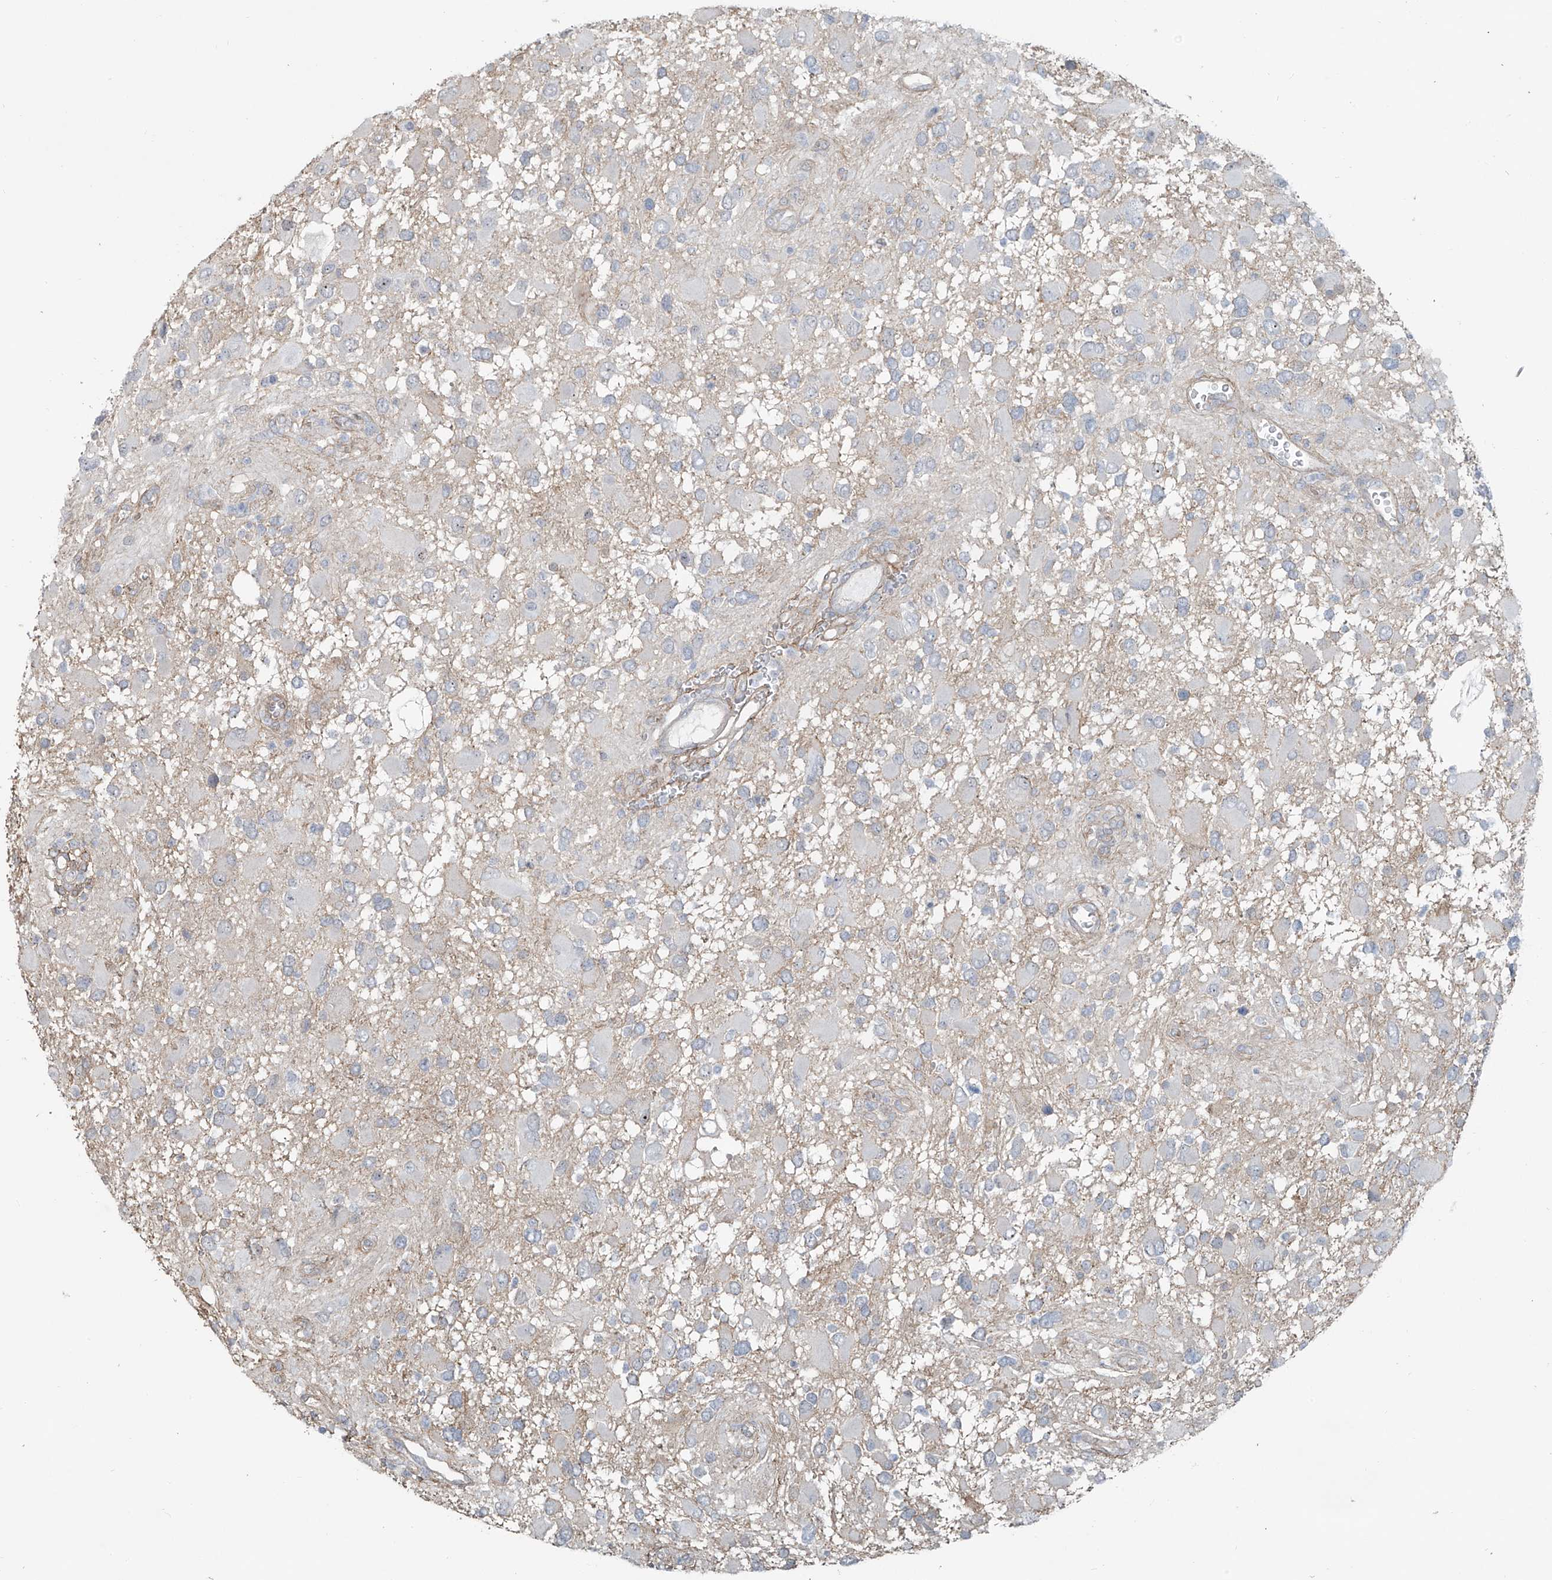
{"staining": {"intensity": "negative", "quantity": "none", "location": "none"}, "tissue": "glioma", "cell_type": "Tumor cells", "image_type": "cancer", "snomed": [{"axis": "morphology", "description": "Glioma, malignant, High grade"}, {"axis": "topography", "description": "Brain"}], "caption": "Human malignant high-grade glioma stained for a protein using IHC exhibits no positivity in tumor cells.", "gene": "TUBE1", "patient": {"sex": "male", "age": 53}}